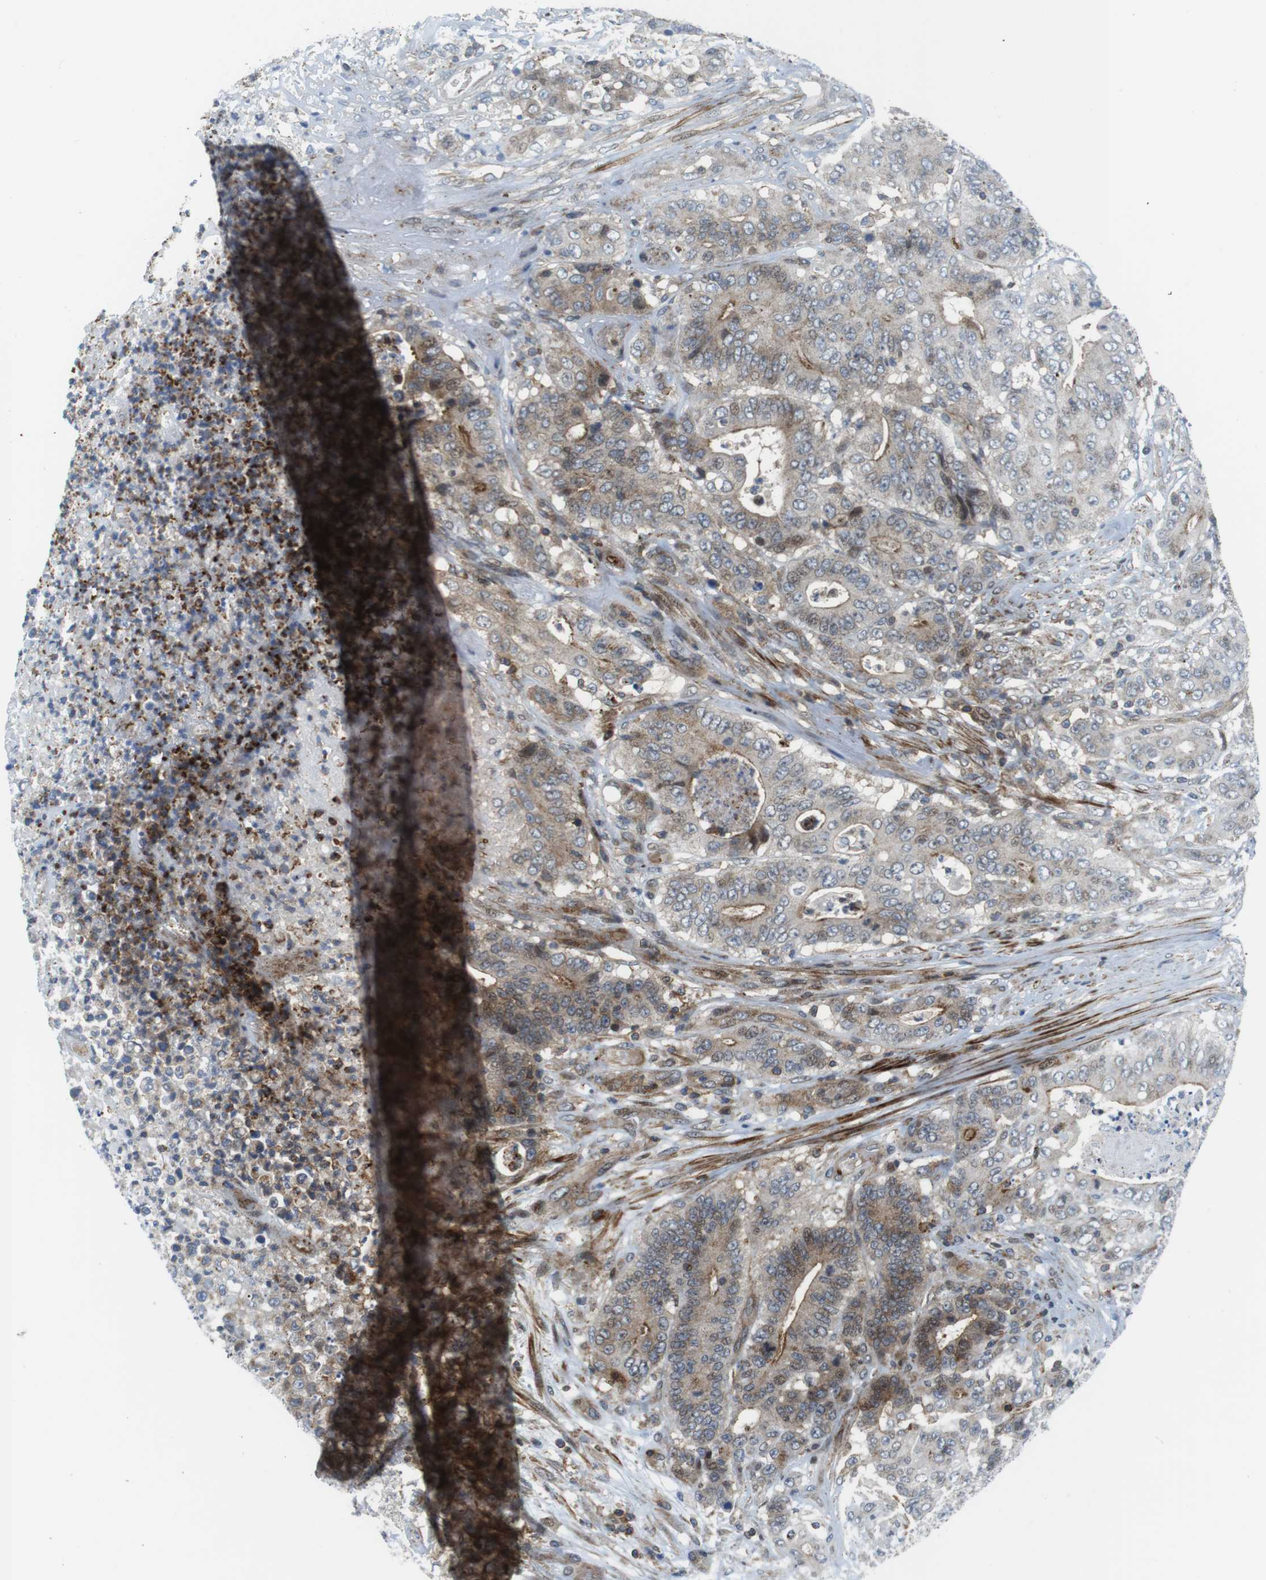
{"staining": {"intensity": "moderate", "quantity": "25%-75%", "location": "cytoplasmic/membranous"}, "tissue": "stomach cancer", "cell_type": "Tumor cells", "image_type": "cancer", "snomed": [{"axis": "morphology", "description": "Adenocarcinoma, NOS"}, {"axis": "topography", "description": "Stomach"}], "caption": "Human stomach cancer (adenocarcinoma) stained with a protein marker demonstrates moderate staining in tumor cells.", "gene": "CUL7", "patient": {"sex": "female", "age": 73}}